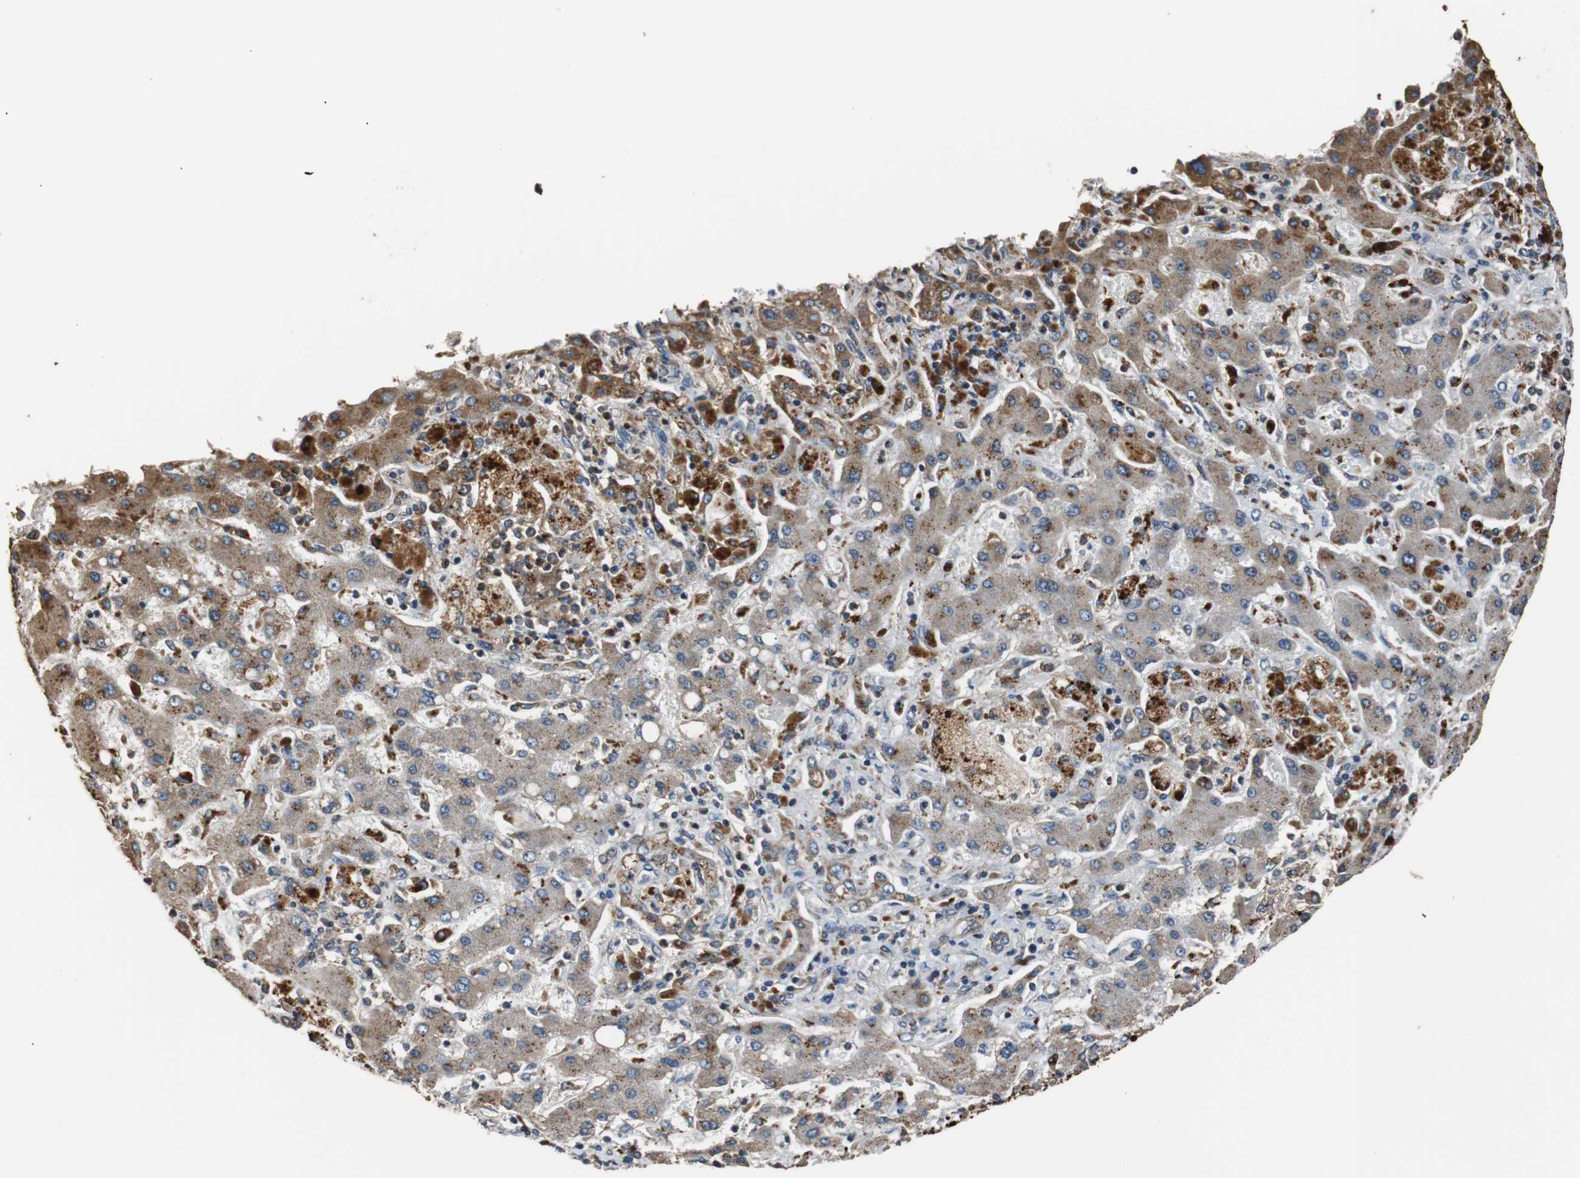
{"staining": {"intensity": "moderate", "quantity": ">75%", "location": "cytoplasmic/membranous"}, "tissue": "liver cancer", "cell_type": "Tumor cells", "image_type": "cancer", "snomed": [{"axis": "morphology", "description": "Cholangiocarcinoma"}, {"axis": "topography", "description": "Liver"}], "caption": "This histopathology image shows liver cancer (cholangiocarcinoma) stained with IHC to label a protein in brown. The cytoplasmic/membranous of tumor cells show moderate positivity for the protein. Nuclei are counter-stained blue.", "gene": "PITRM1", "patient": {"sex": "male", "age": 50}}